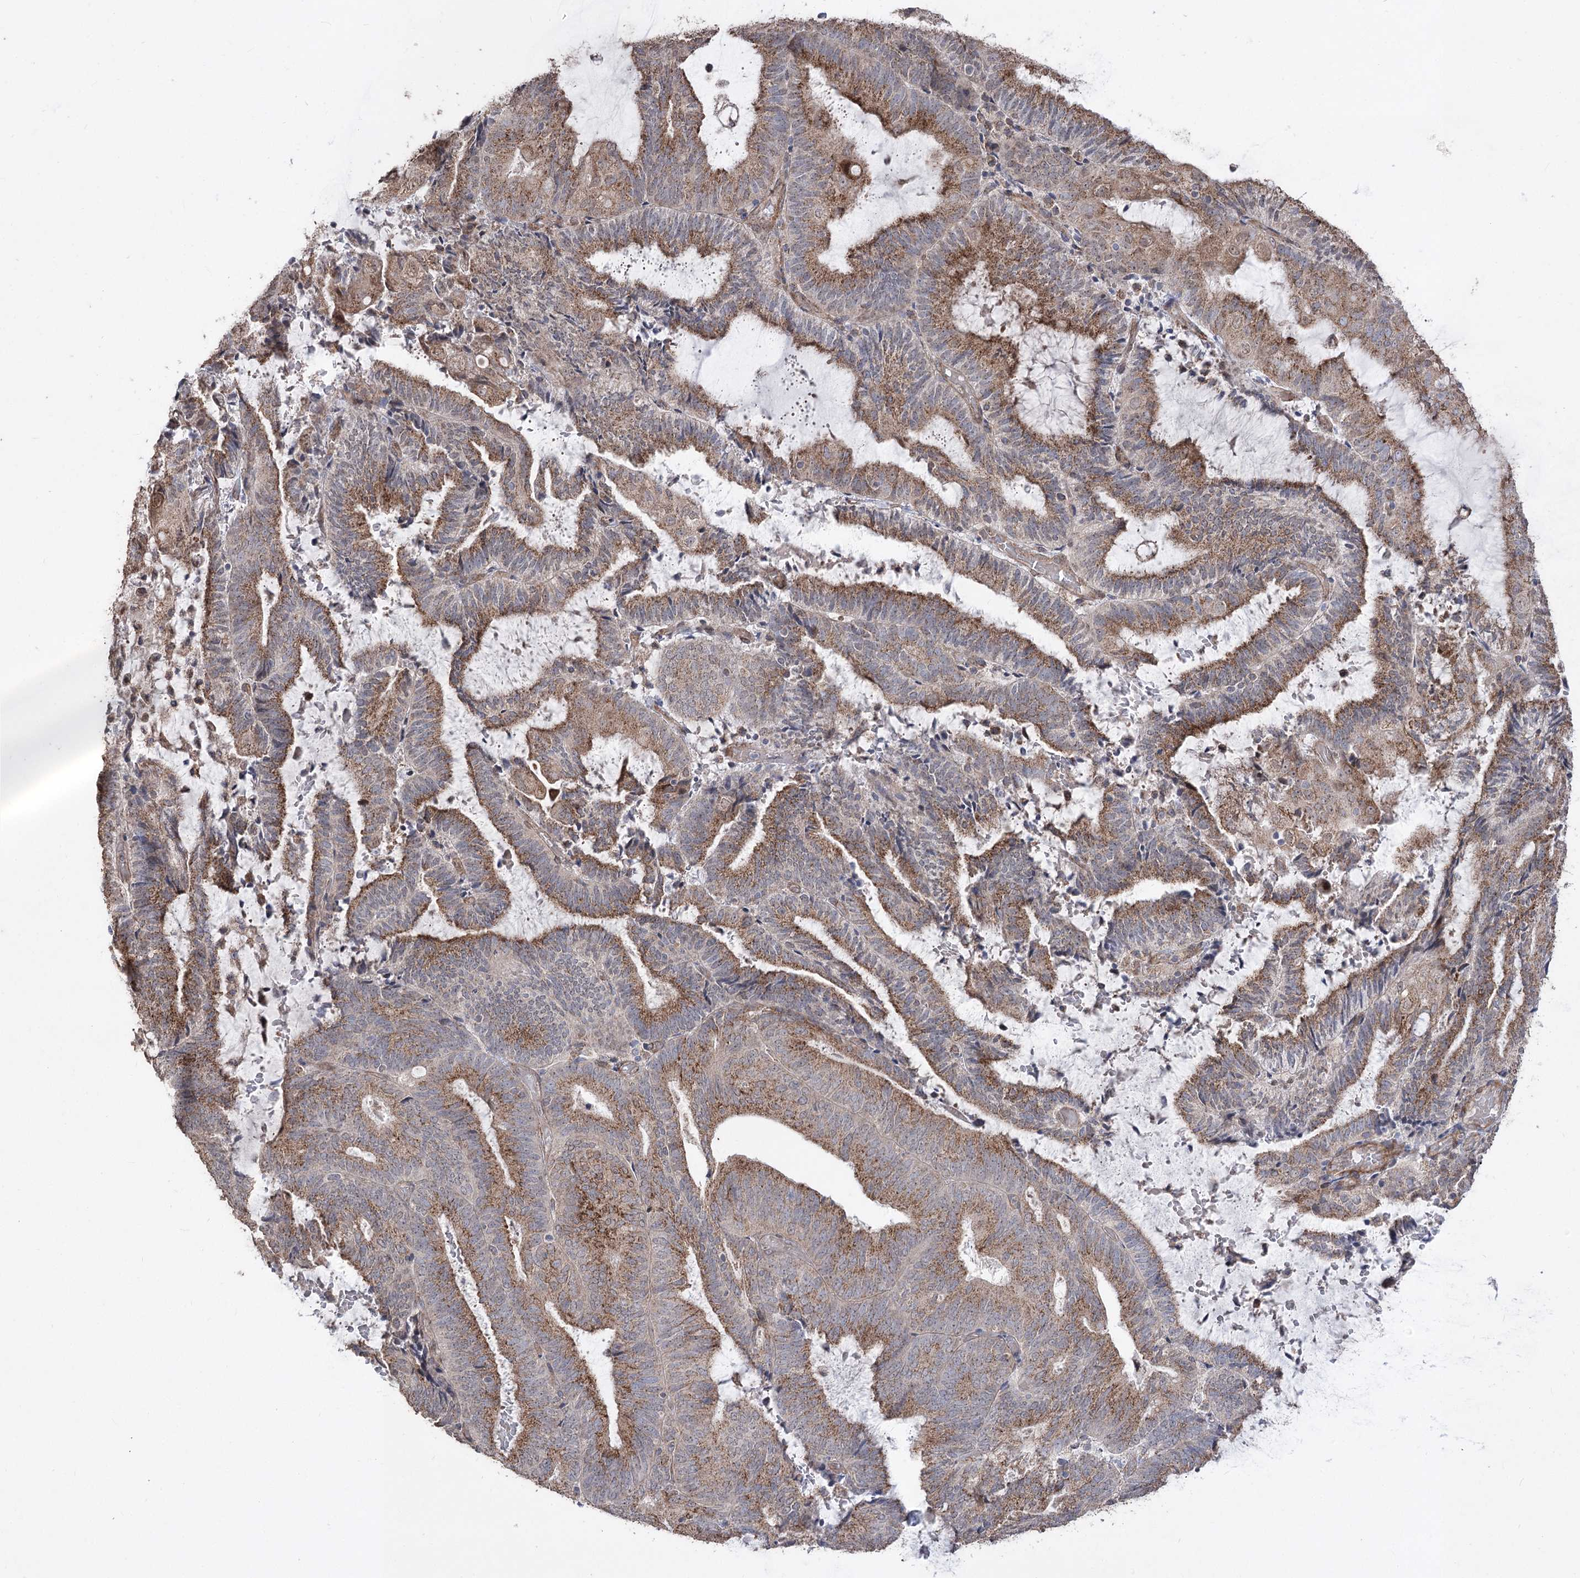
{"staining": {"intensity": "strong", "quantity": ">75%", "location": "cytoplasmic/membranous"}, "tissue": "endometrial cancer", "cell_type": "Tumor cells", "image_type": "cancer", "snomed": [{"axis": "morphology", "description": "Adenocarcinoma, NOS"}, {"axis": "topography", "description": "Endometrium"}], "caption": "High-power microscopy captured an immunohistochemistry micrograph of endometrial cancer (adenocarcinoma), revealing strong cytoplasmic/membranous expression in approximately >75% of tumor cells.", "gene": "ZSCAN23", "patient": {"sex": "female", "age": 81}}